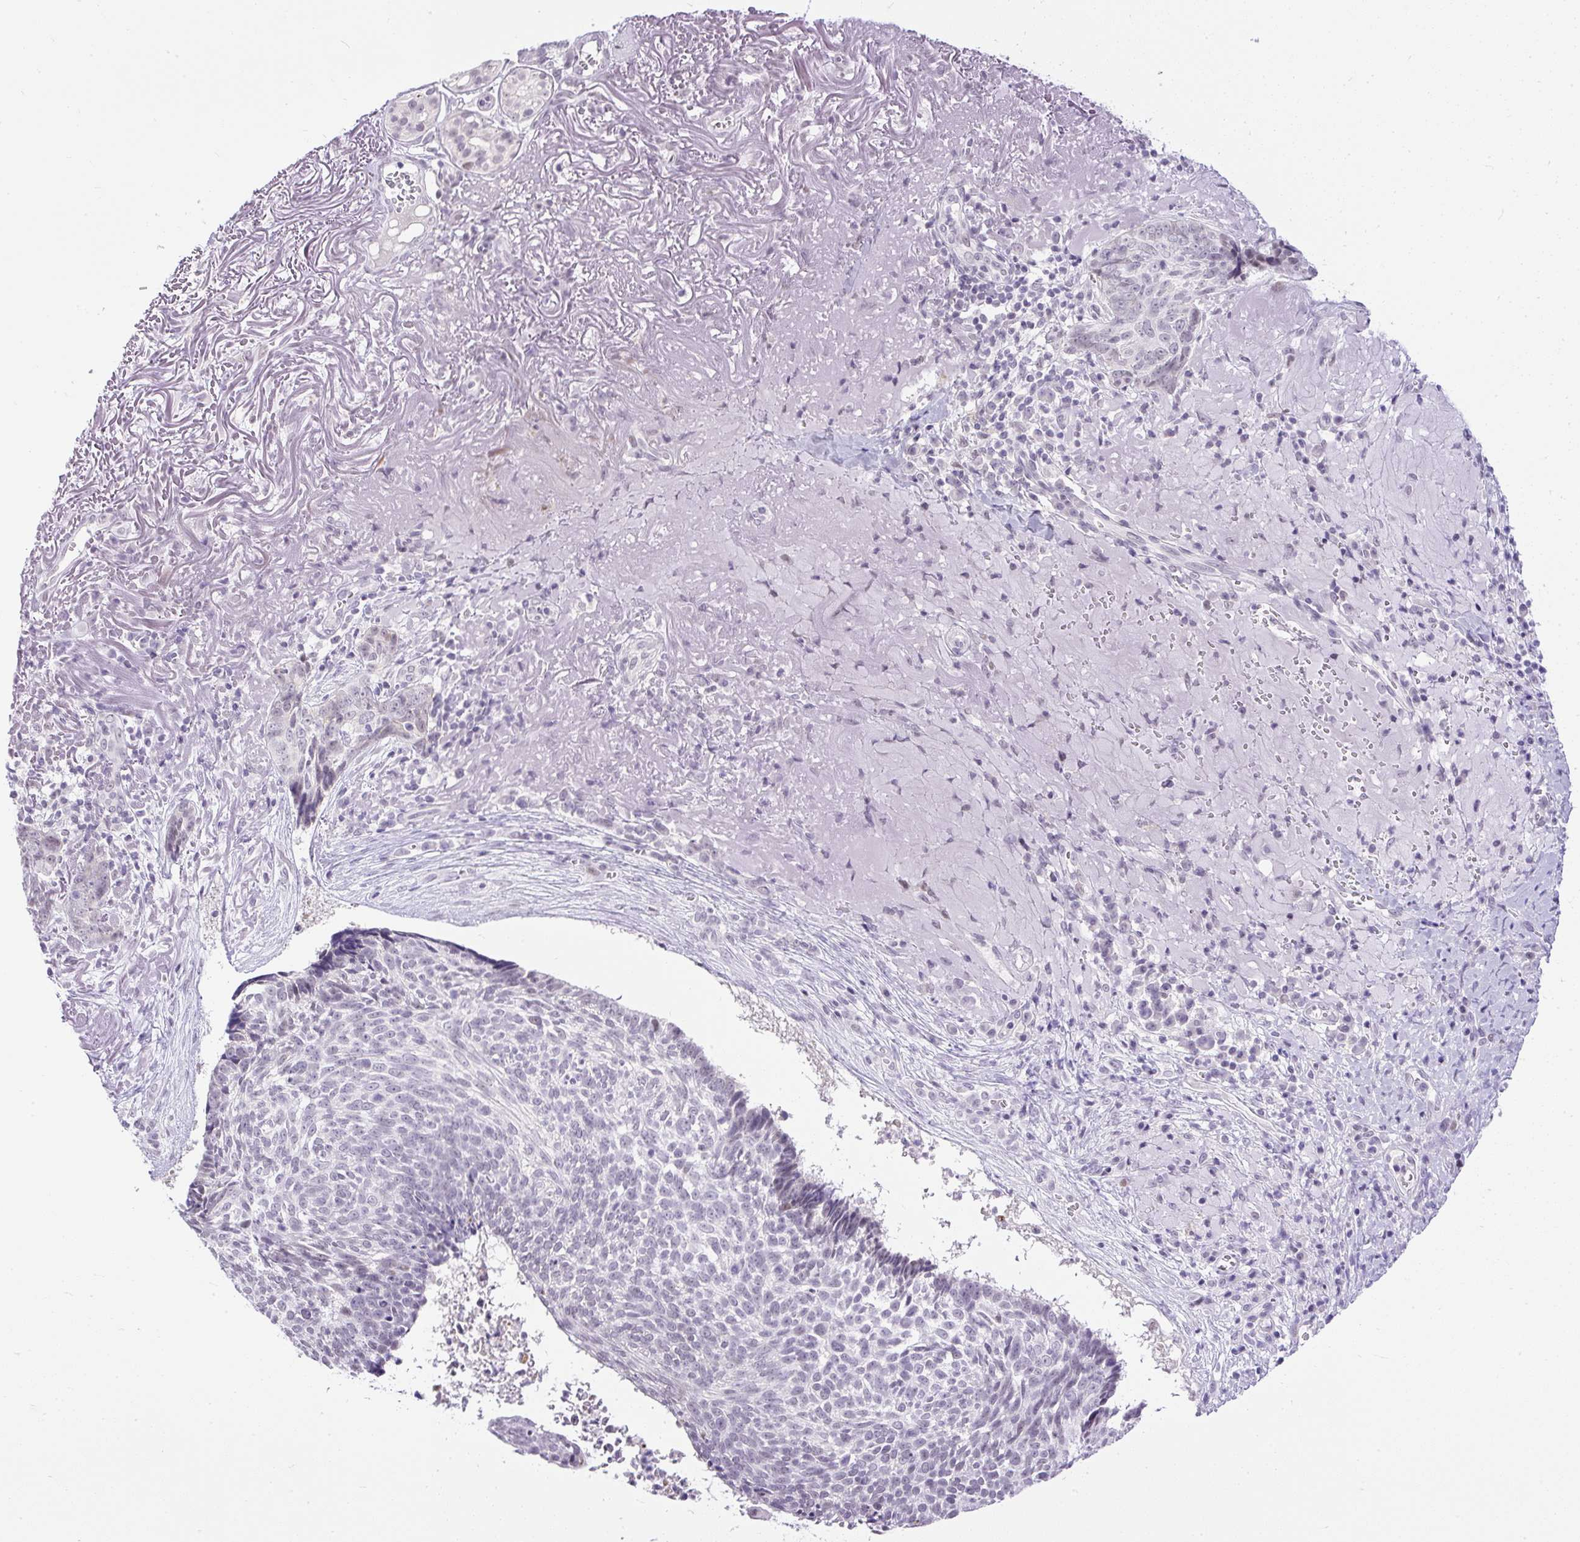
{"staining": {"intensity": "negative", "quantity": "none", "location": "none"}, "tissue": "skin cancer", "cell_type": "Tumor cells", "image_type": "cancer", "snomed": [{"axis": "morphology", "description": "Basal cell carcinoma"}, {"axis": "topography", "description": "Skin"}, {"axis": "topography", "description": "Skin of face"}], "caption": "Immunohistochemical staining of skin cancer shows no significant positivity in tumor cells.", "gene": "WNT10B", "patient": {"sex": "female", "age": 95}}